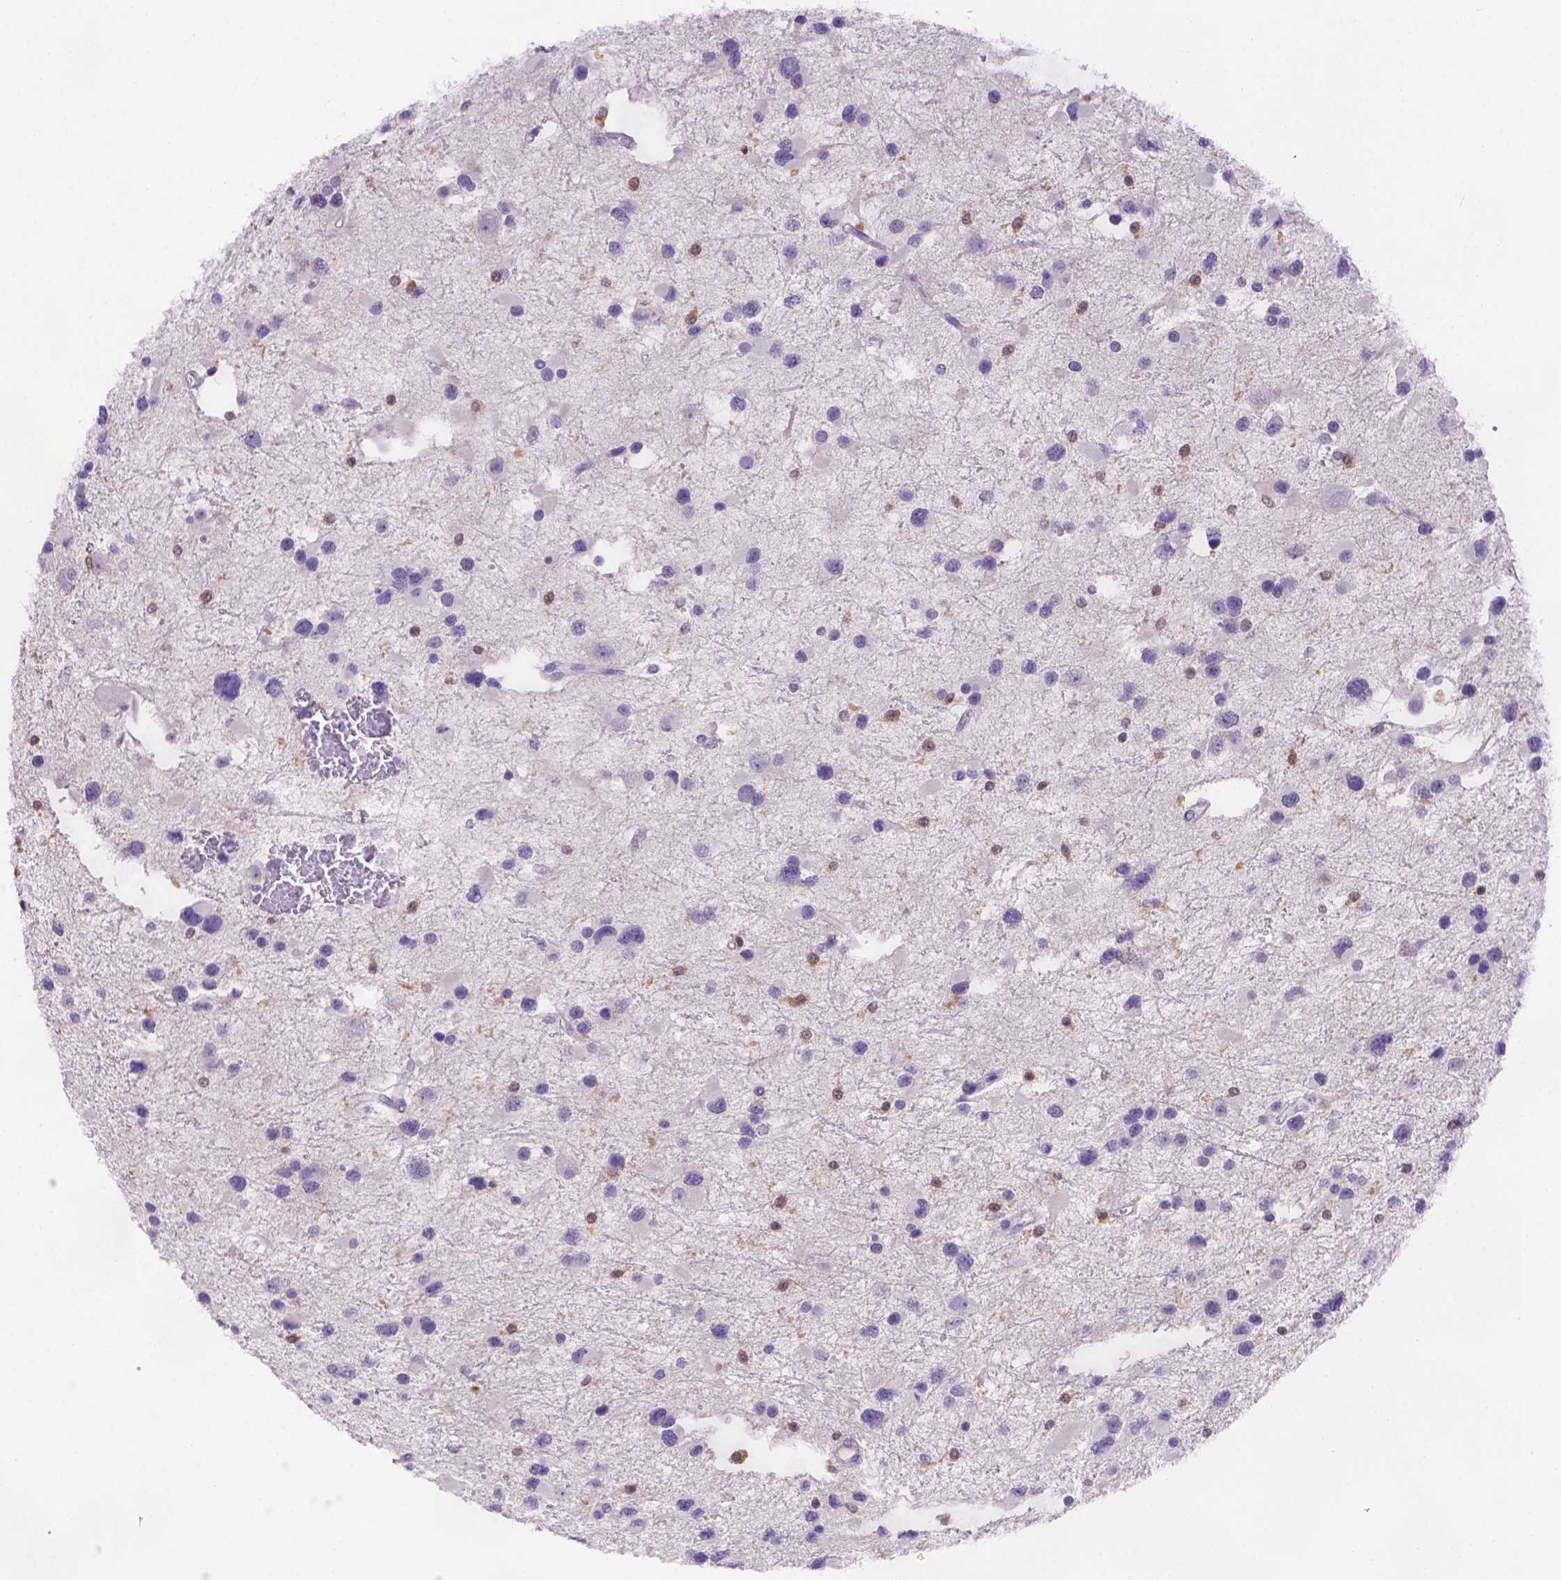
{"staining": {"intensity": "negative", "quantity": "none", "location": "none"}, "tissue": "glioma", "cell_type": "Tumor cells", "image_type": "cancer", "snomed": [{"axis": "morphology", "description": "Glioma, malignant, Low grade"}, {"axis": "topography", "description": "Brain"}], "caption": "Tumor cells are negative for brown protein staining in glioma.", "gene": "FGD2", "patient": {"sex": "female", "age": 32}}